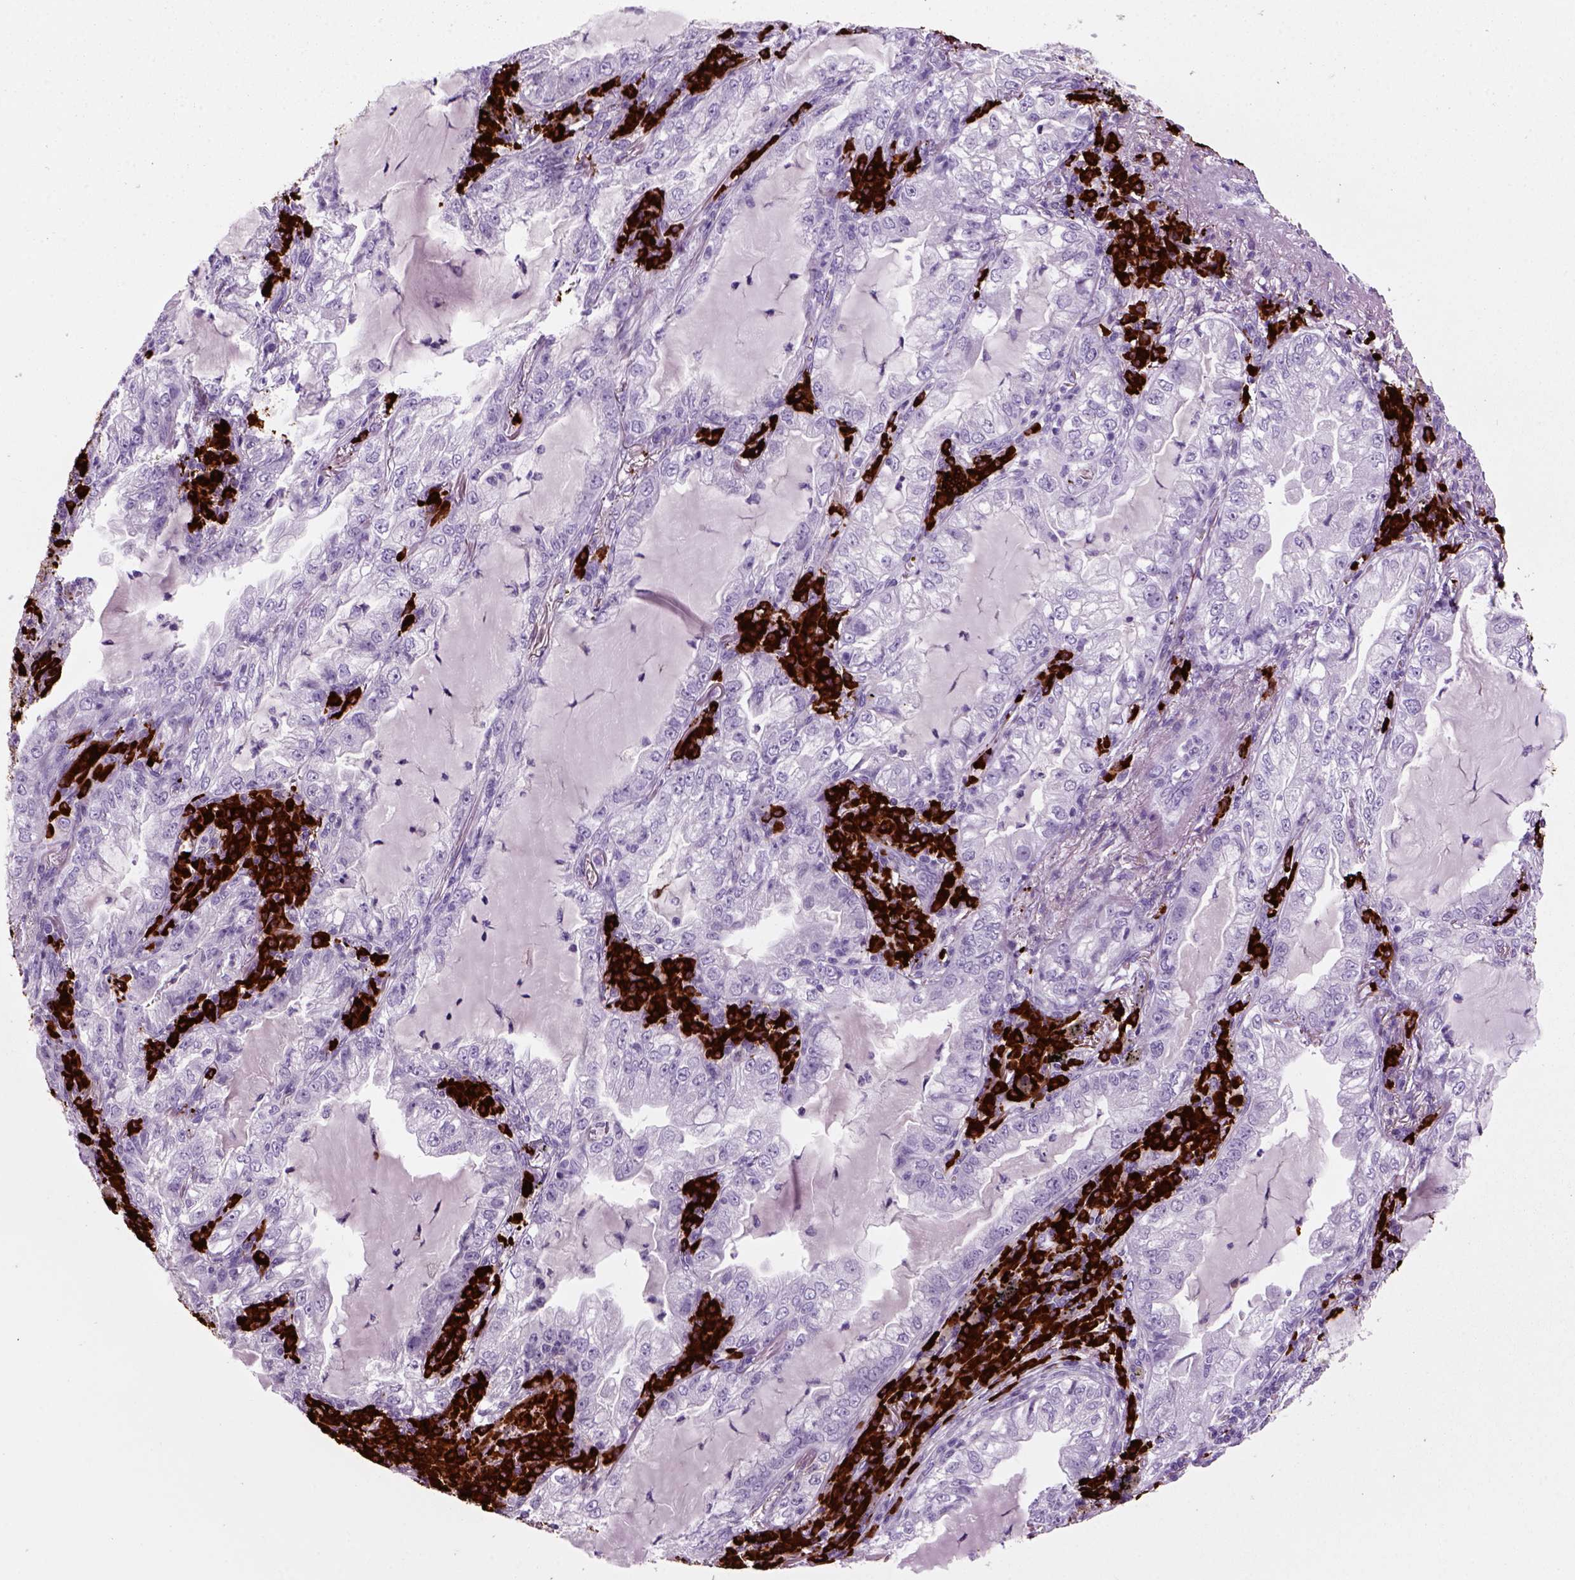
{"staining": {"intensity": "negative", "quantity": "none", "location": "none"}, "tissue": "lung cancer", "cell_type": "Tumor cells", "image_type": "cancer", "snomed": [{"axis": "morphology", "description": "Adenocarcinoma, NOS"}, {"axis": "topography", "description": "Lung"}], "caption": "Immunohistochemistry (IHC) histopathology image of neoplastic tissue: human lung adenocarcinoma stained with DAB shows no significant protein positivity in tumor cells.", "gene": "MZB1", "patient": {"sex": "female", "age": 73}}